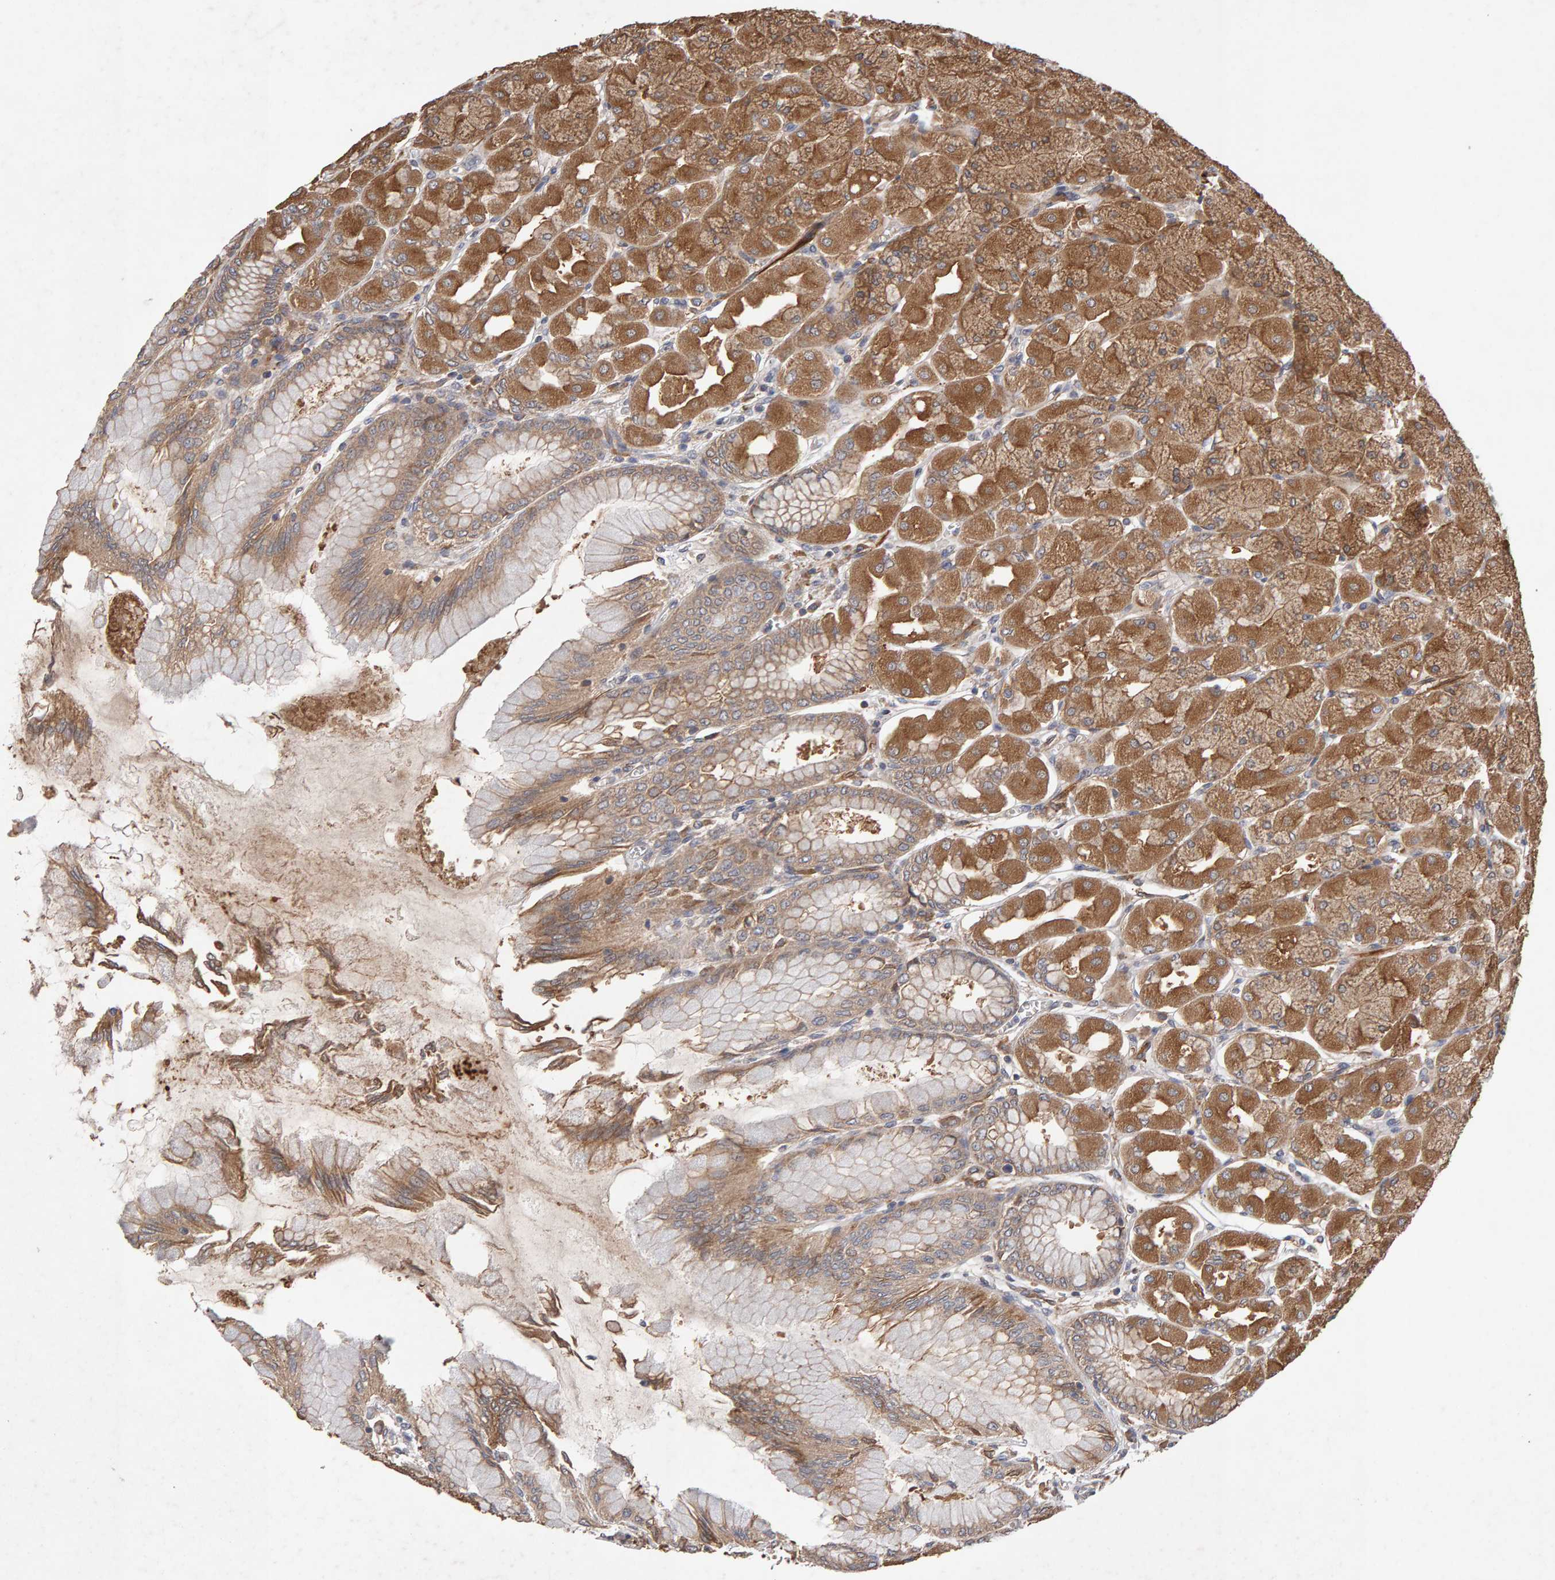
{"staining": {"intensity": "moderate", "quantity": ">75%", "location": "cytoplasmic/membranous"}, "tissue": "stomach", "cell_type": "Glandular cells", "image_type": "normal", "snomed": [{"axis": "morphology", "description": "Normal tissue, NOS"}, {"axis": "topography", "description": "Stomach, upper"}], "caption": "DAB immunohistochemical staining of benign stomach exhibits moderate cytoplasmic/membranous protein positivity in approximately >75% of glandular cells. (DAB IHC with brightfield microscopy, high magnification).", "gene": "RNF19A", "patient": {"sex": "female", "age": 56}}